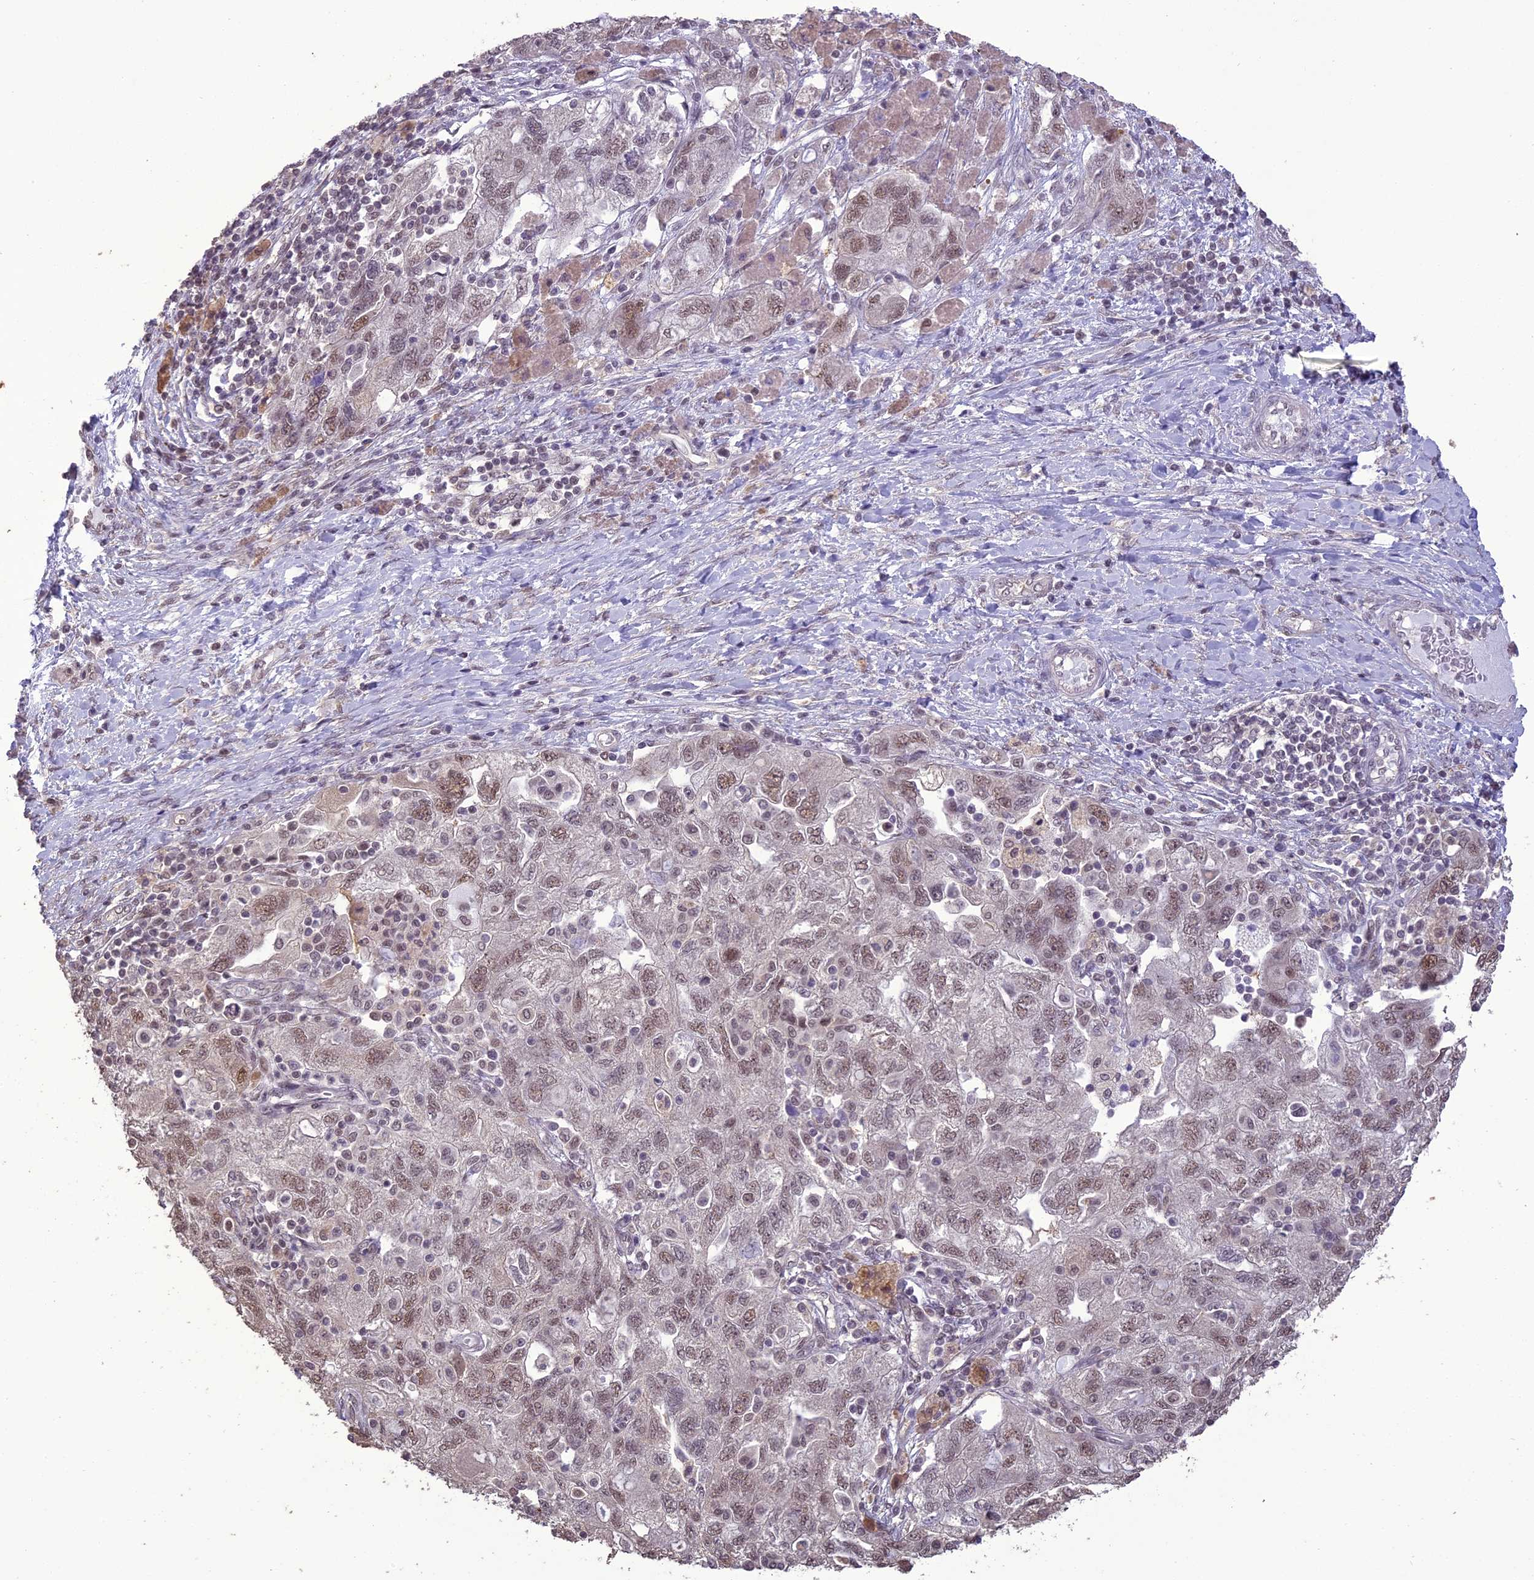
{"staining": {"intensity": "weak", "quantity": ">75%", "location": "nuclear"}, "tissue": "ovarian cancer", "cell_type": "Tumor cells", "image_type": "cancer", "snomed": [{"axis": "morphology", "description": "Carcinoma, NOS"}, {"axis": "morphology", "description": "Cystadenocarcinoma, serous, NOS"}, {"axis": "topography", "description": "Ovary"}], "caption": "Immunohistochemical staining of ovarian cancer (serous cystadenocarcinoma) exhibits low levels of weak nuclear positivity in about >75% of tumor cells. The staining was performed using DAB (3,3'-diaminobenzidine), with brown indicating positive protein expression. Nuclei are stained blue with hematoxylin.", "gene": "TIGD7", "patient": {"sex": "female", "age": 69}}